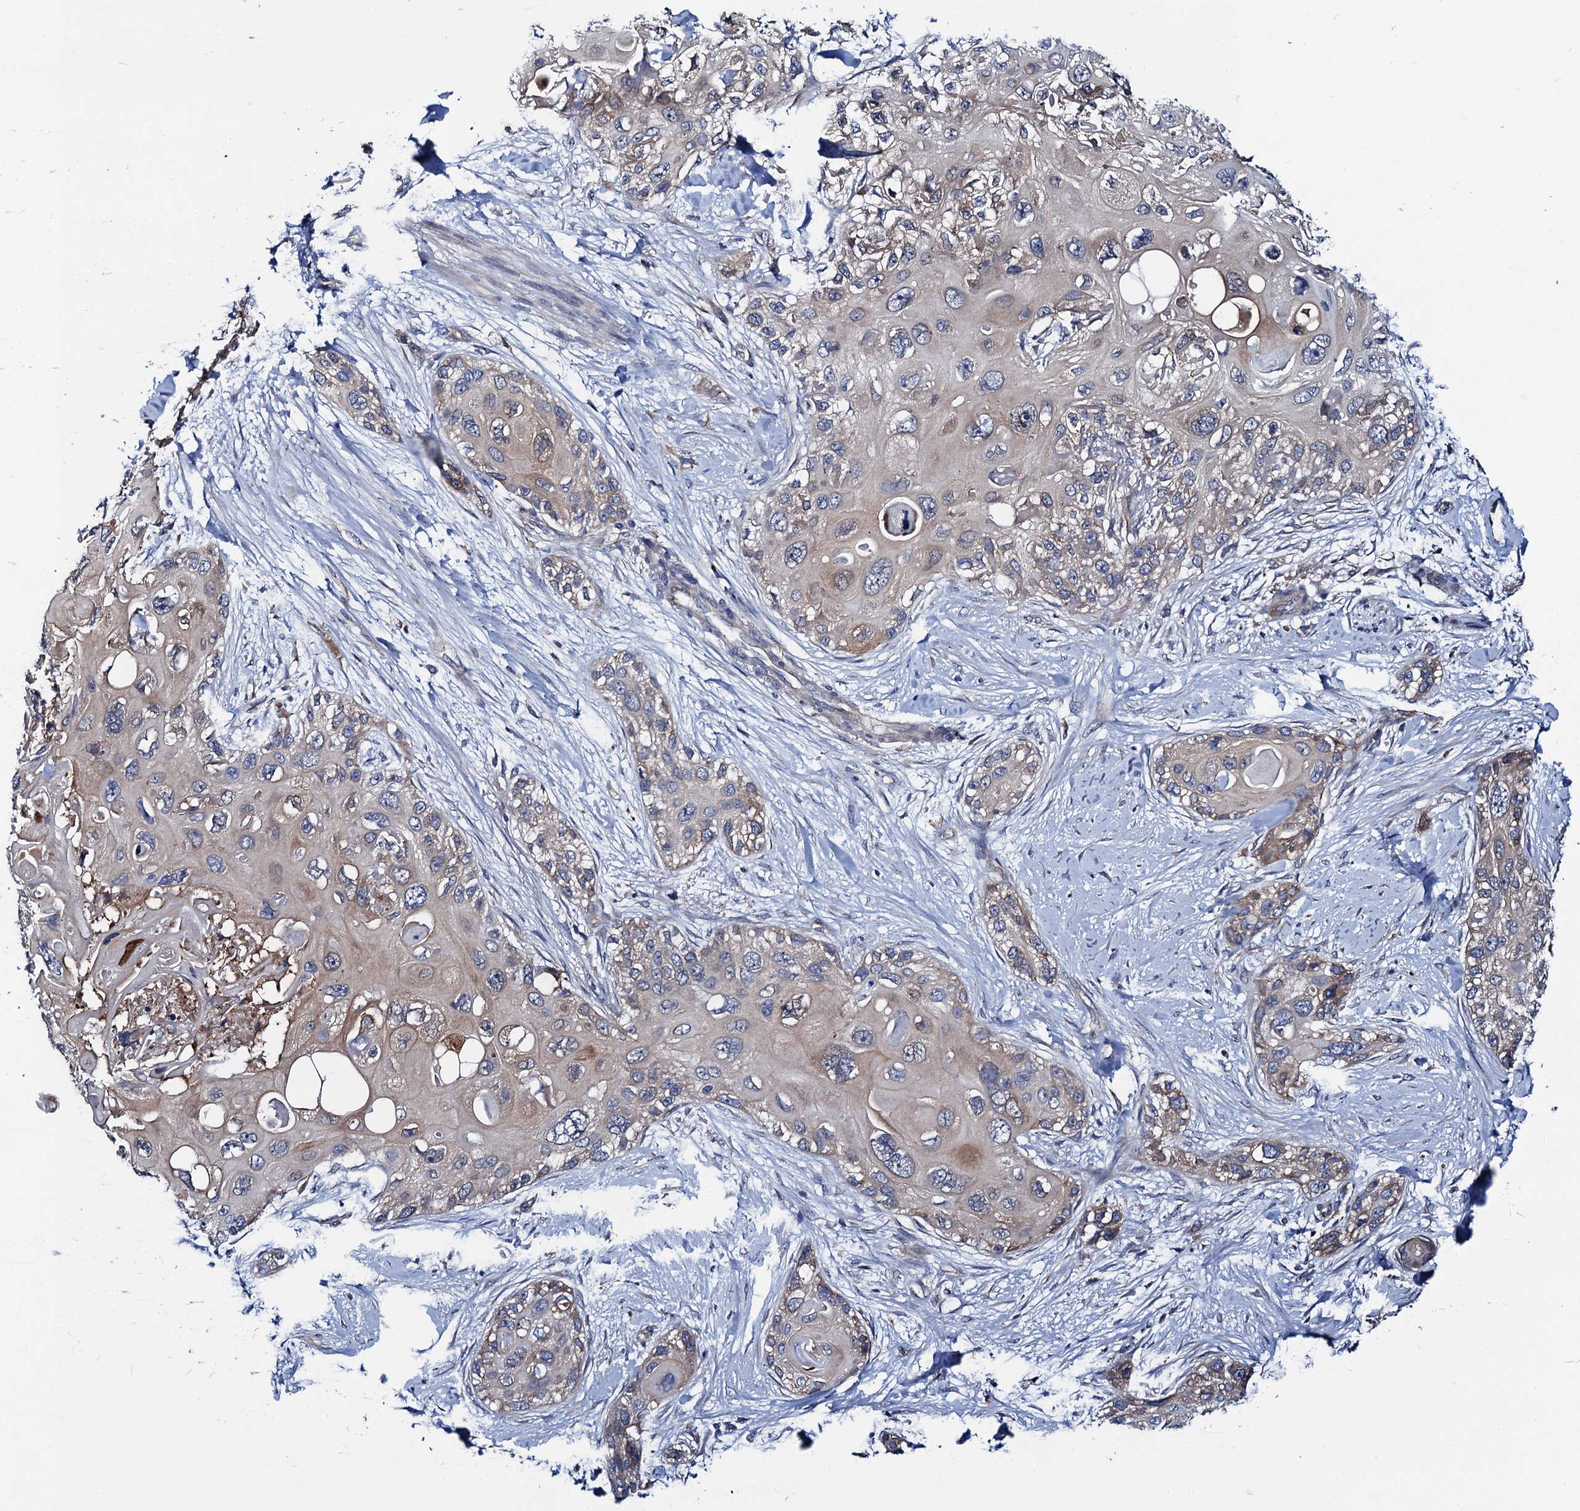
{"staining": {"intensity": "weak", "quantity": "25%-75%", "location": "cytoplasmic/membranous"}, "tissue": "skin cancer", "cell_type": "Tumor cells", "image_type": "cancer", "snomed": [{"axis": "morphology", "description": "Normal tissue, NOS"}, {"axis": "morphology", "description": "Squamous cell carcinoma, NOS"}, {"axis": "topography", "description": "Skin"}], "caption": "Immunohistochemical staining of human squamous cell carcinoma (skin) reveals low levels of weak cytoplasmic/membranous staining in about 25%-75% of tumor cells.", "gene": "PGLS", "patient": {"sex": "male", "age": 72}}